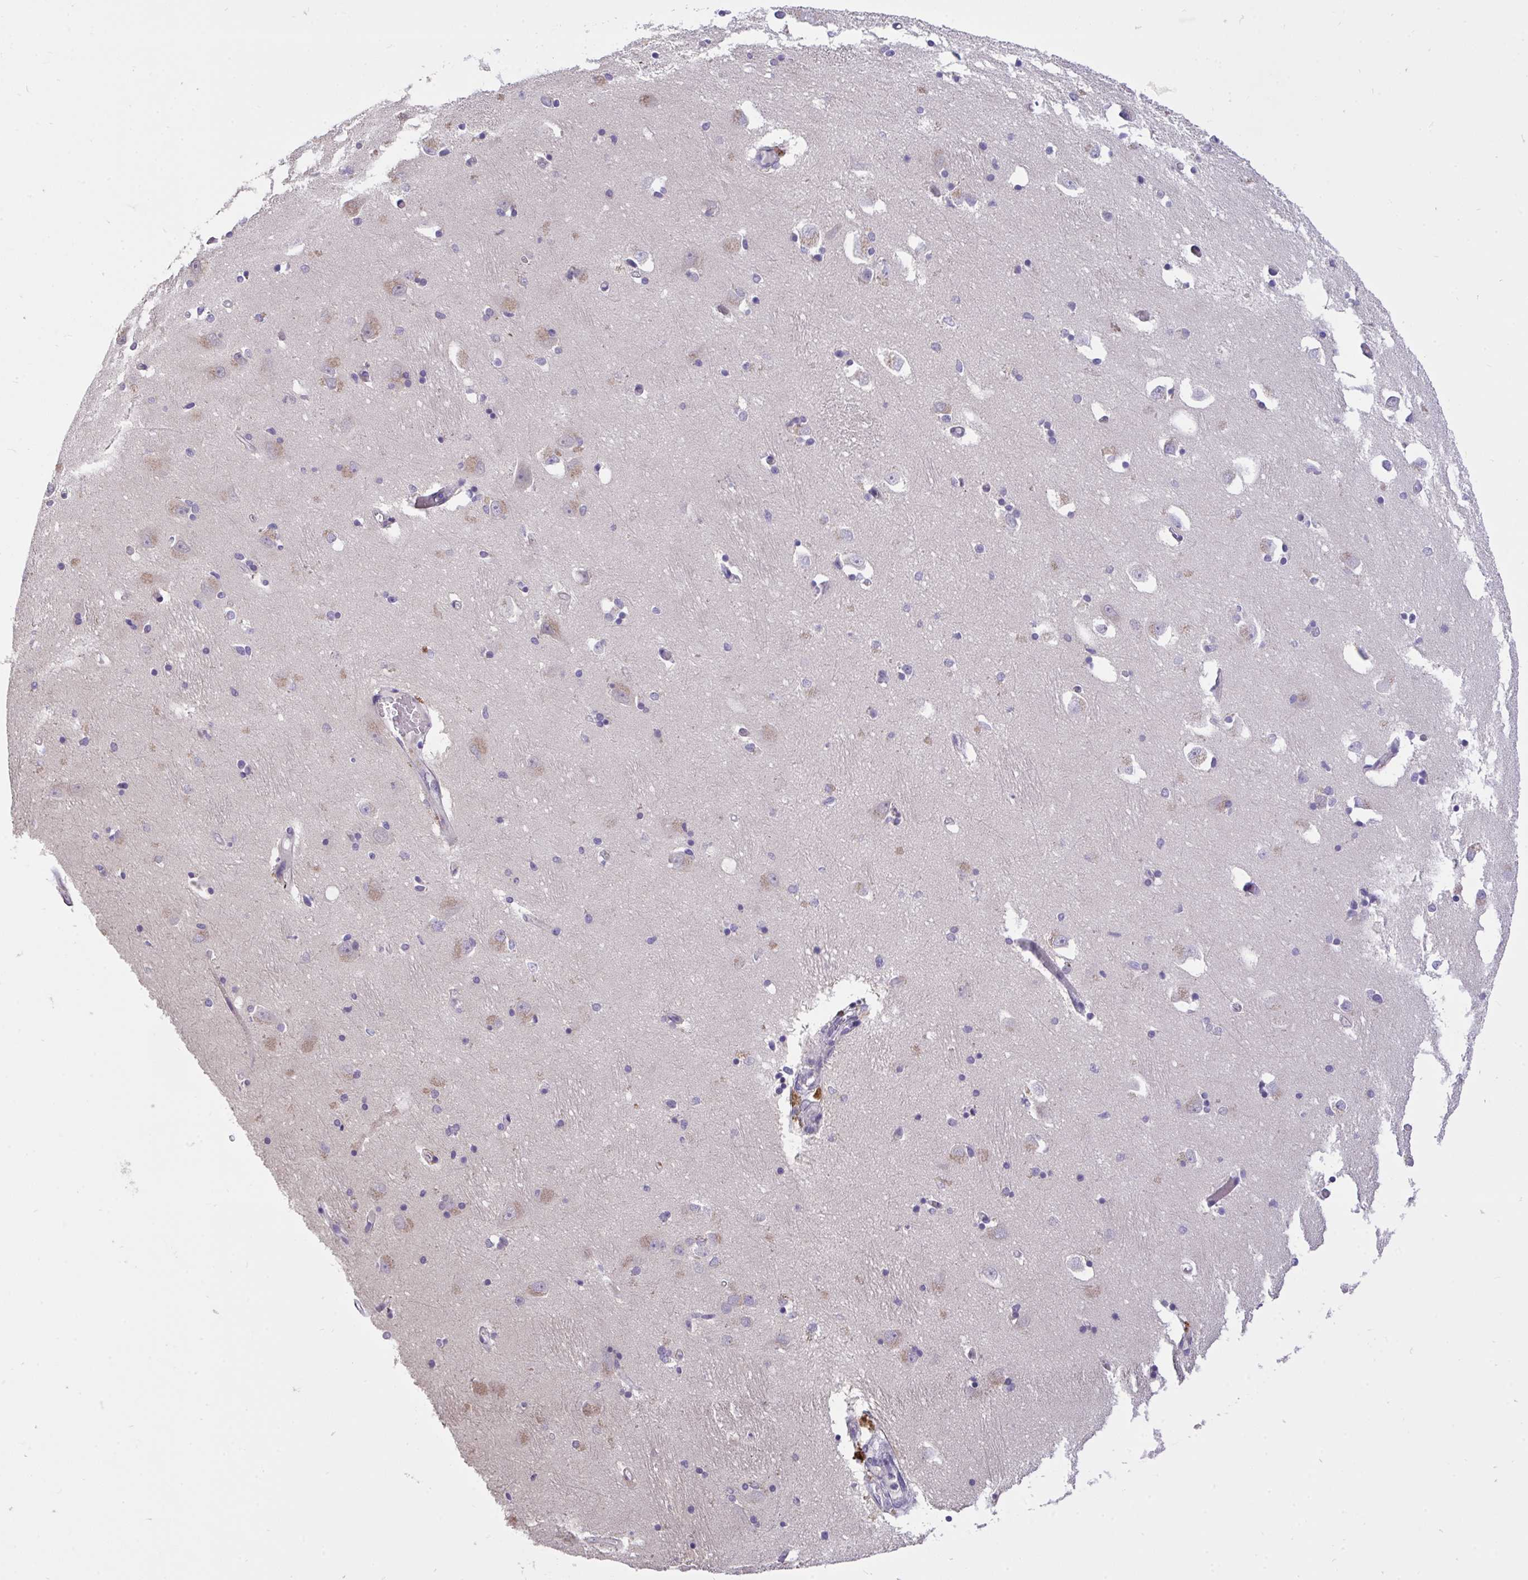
{"staining": {"intensity": "negative", "quantity": "none", "location": "none"}, "tissue": "caudate", "cell_type": "Glial cells", "image_type": "normal", "snomed": [{"axis": "morphology", "description": "Normal tissue, NOS"}, {"axis": "topography", "description": "Lateral ventricle wall"}, {"axis": "topography", "description": "Hippocampus"}], "caption": "A high-resolution histopathology image shows IHC staining of benign caudate, which exhibits no significant expression in glial cells. Brightfield microscopy of immunohistochemistry stained with DAB (3,3'-diaminobenzidine) (brown) and hematoxylin (blue), captured at high magnification.", "gene": "C19orf54", "patient": {"sex": "female", "age": 63}}